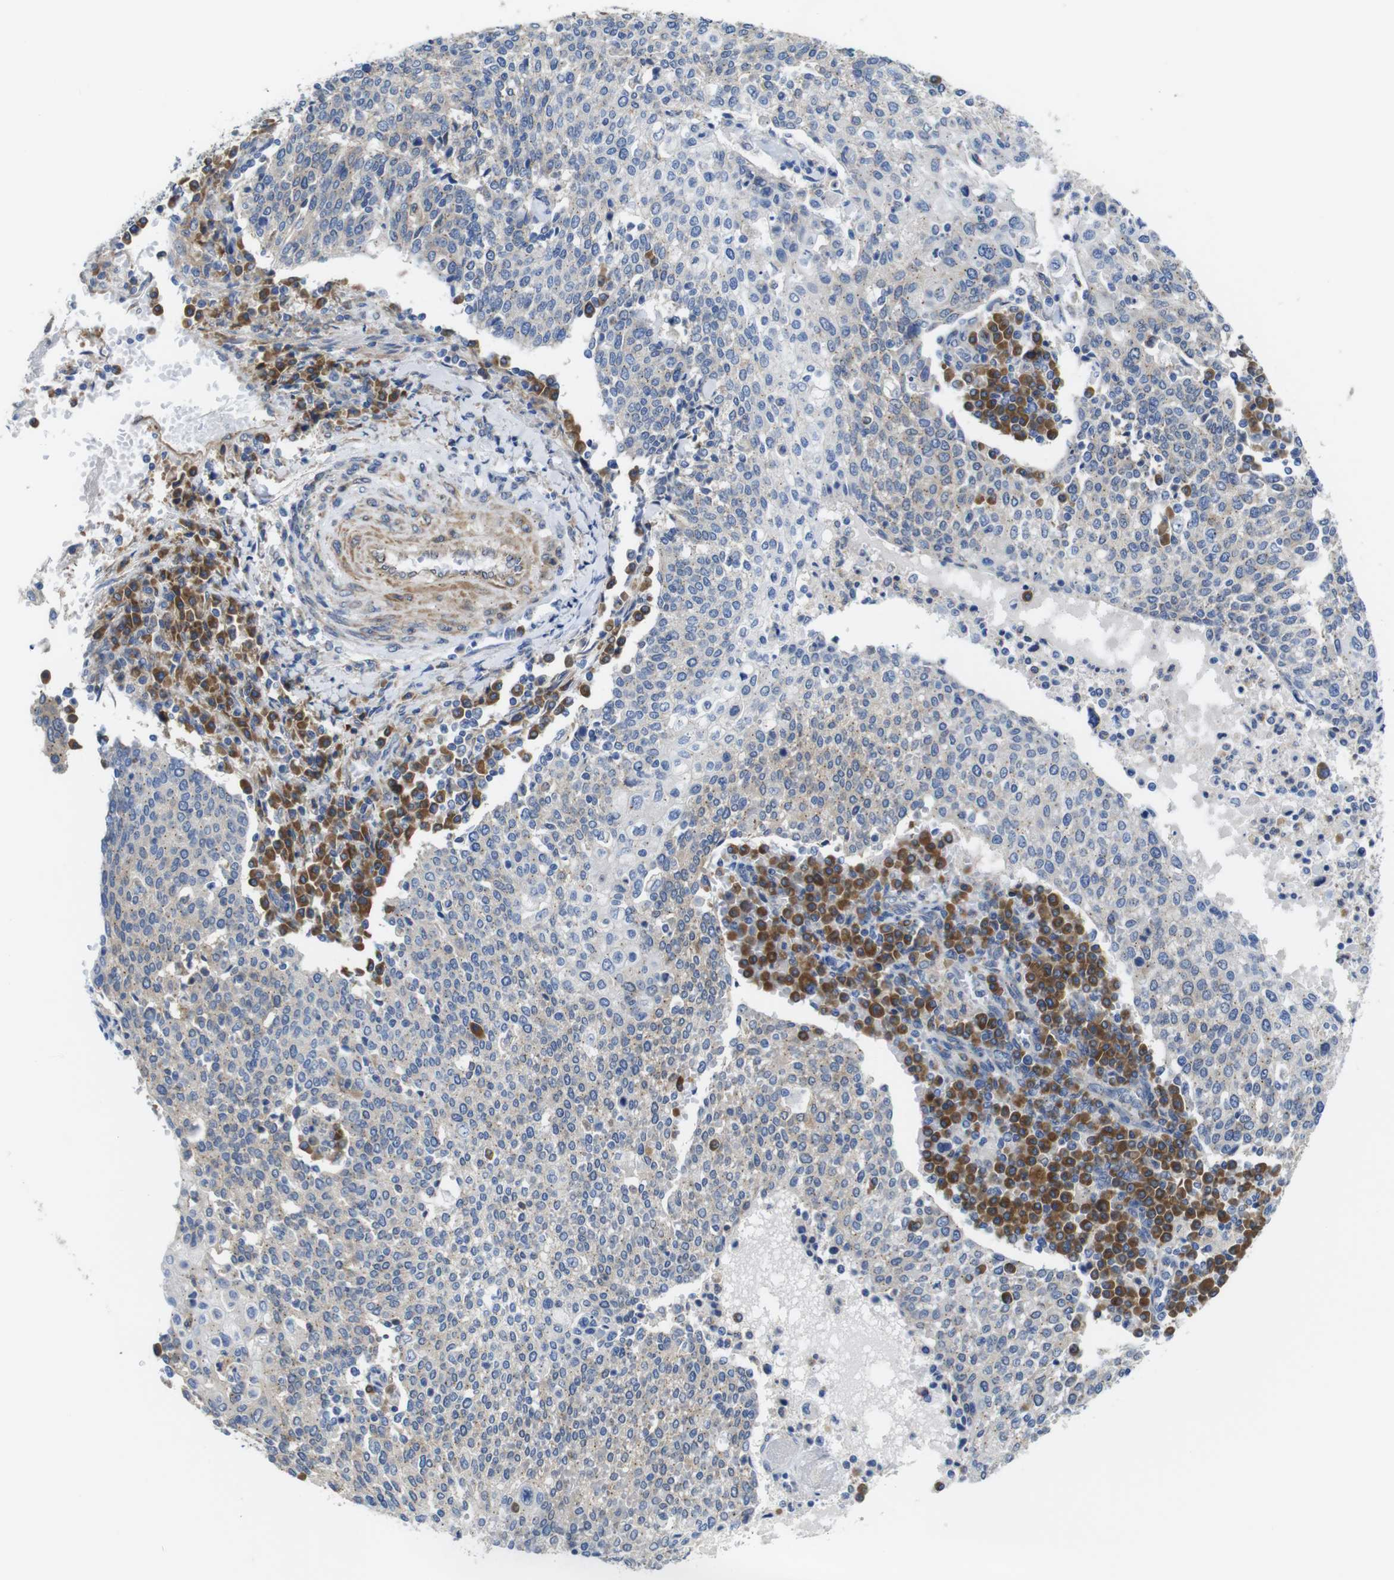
{"staining": {"intensity": "weak", "quantity": "25%-75%", "location": "cytoplasmic/membranous"}, "tissue": "cervical cancer", "cell_type": "Tumor cells", "image_type": "cancer", "snomed": [{"axis": "morphology", "description": "Squamous cell carcinoma, NOS"}, {"axis": "topography", "description": "Cervix"}], "caption": "Immunohistochemical staining of cervical cancer exhibits low levels of weak cytoplasmic/membranous protein positivity in about 25%-75% of tumor cells.", "gene": "DDRGK1", "patient": {"sex": "female", "age": 40}}